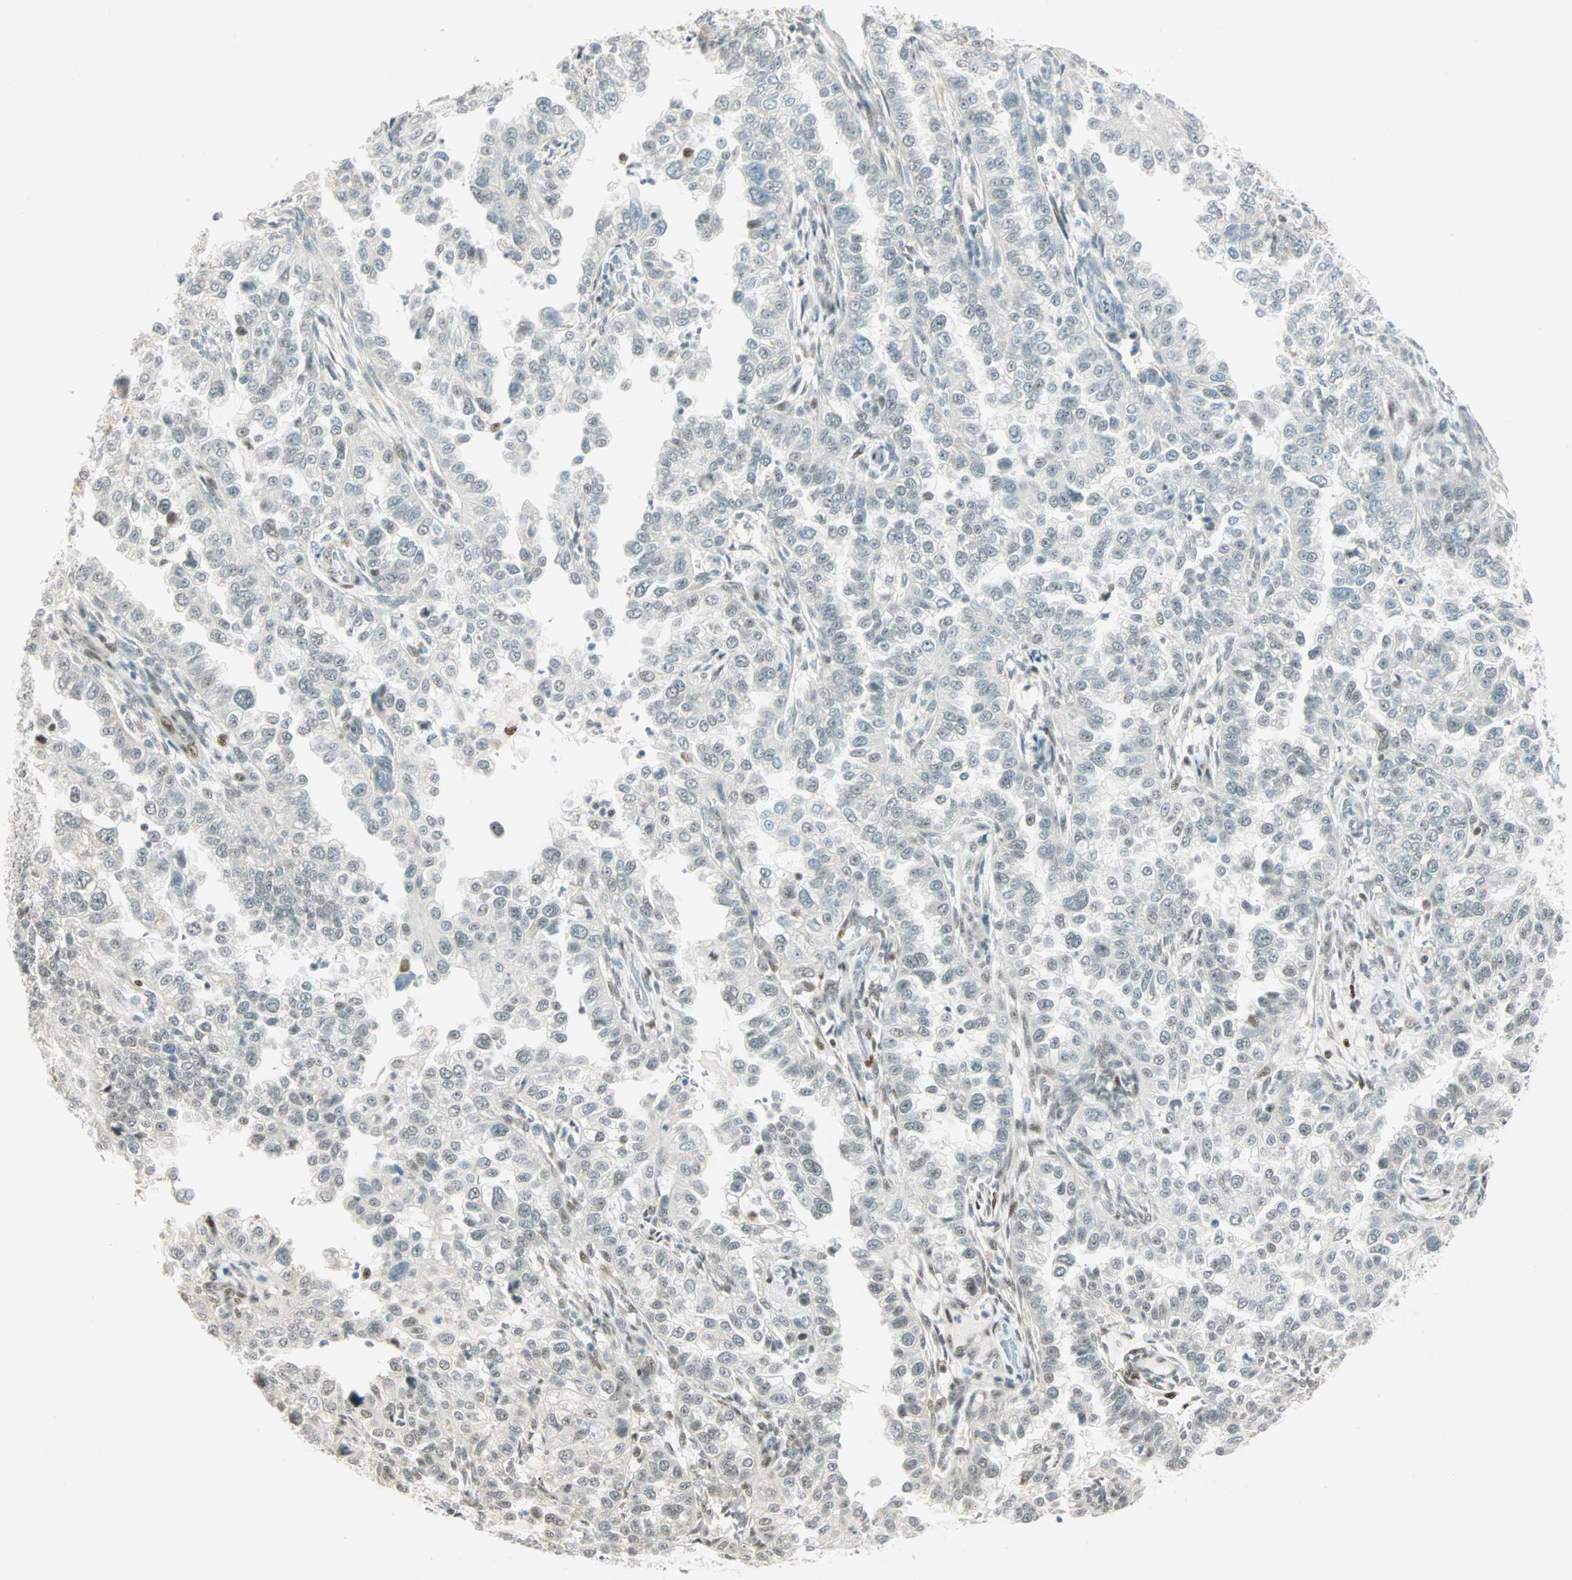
{"staining": {"intensity": "negative", "quantity": "none", "location": "none"}, "tissue": "endometrial cancer", "cell_type": "Tumor cells", "image_type": "cancer", "snomed": [{"axis": "morphology", "description": "Adenocarcinoma, NOS"}, {"axis": "topography", "description": "Endometrium"}], "caption": "Immunohistochemical staining of human endometrial cancer displays no significant positivity in tumor cells. Brightfield microscopy of immunohistochemistry (IHC) stained with DAB (brown) and hematoxylin (blue), captured at high magnification.", "gene": "MSX2", "patient": {"sex": "female", "age": 85}}